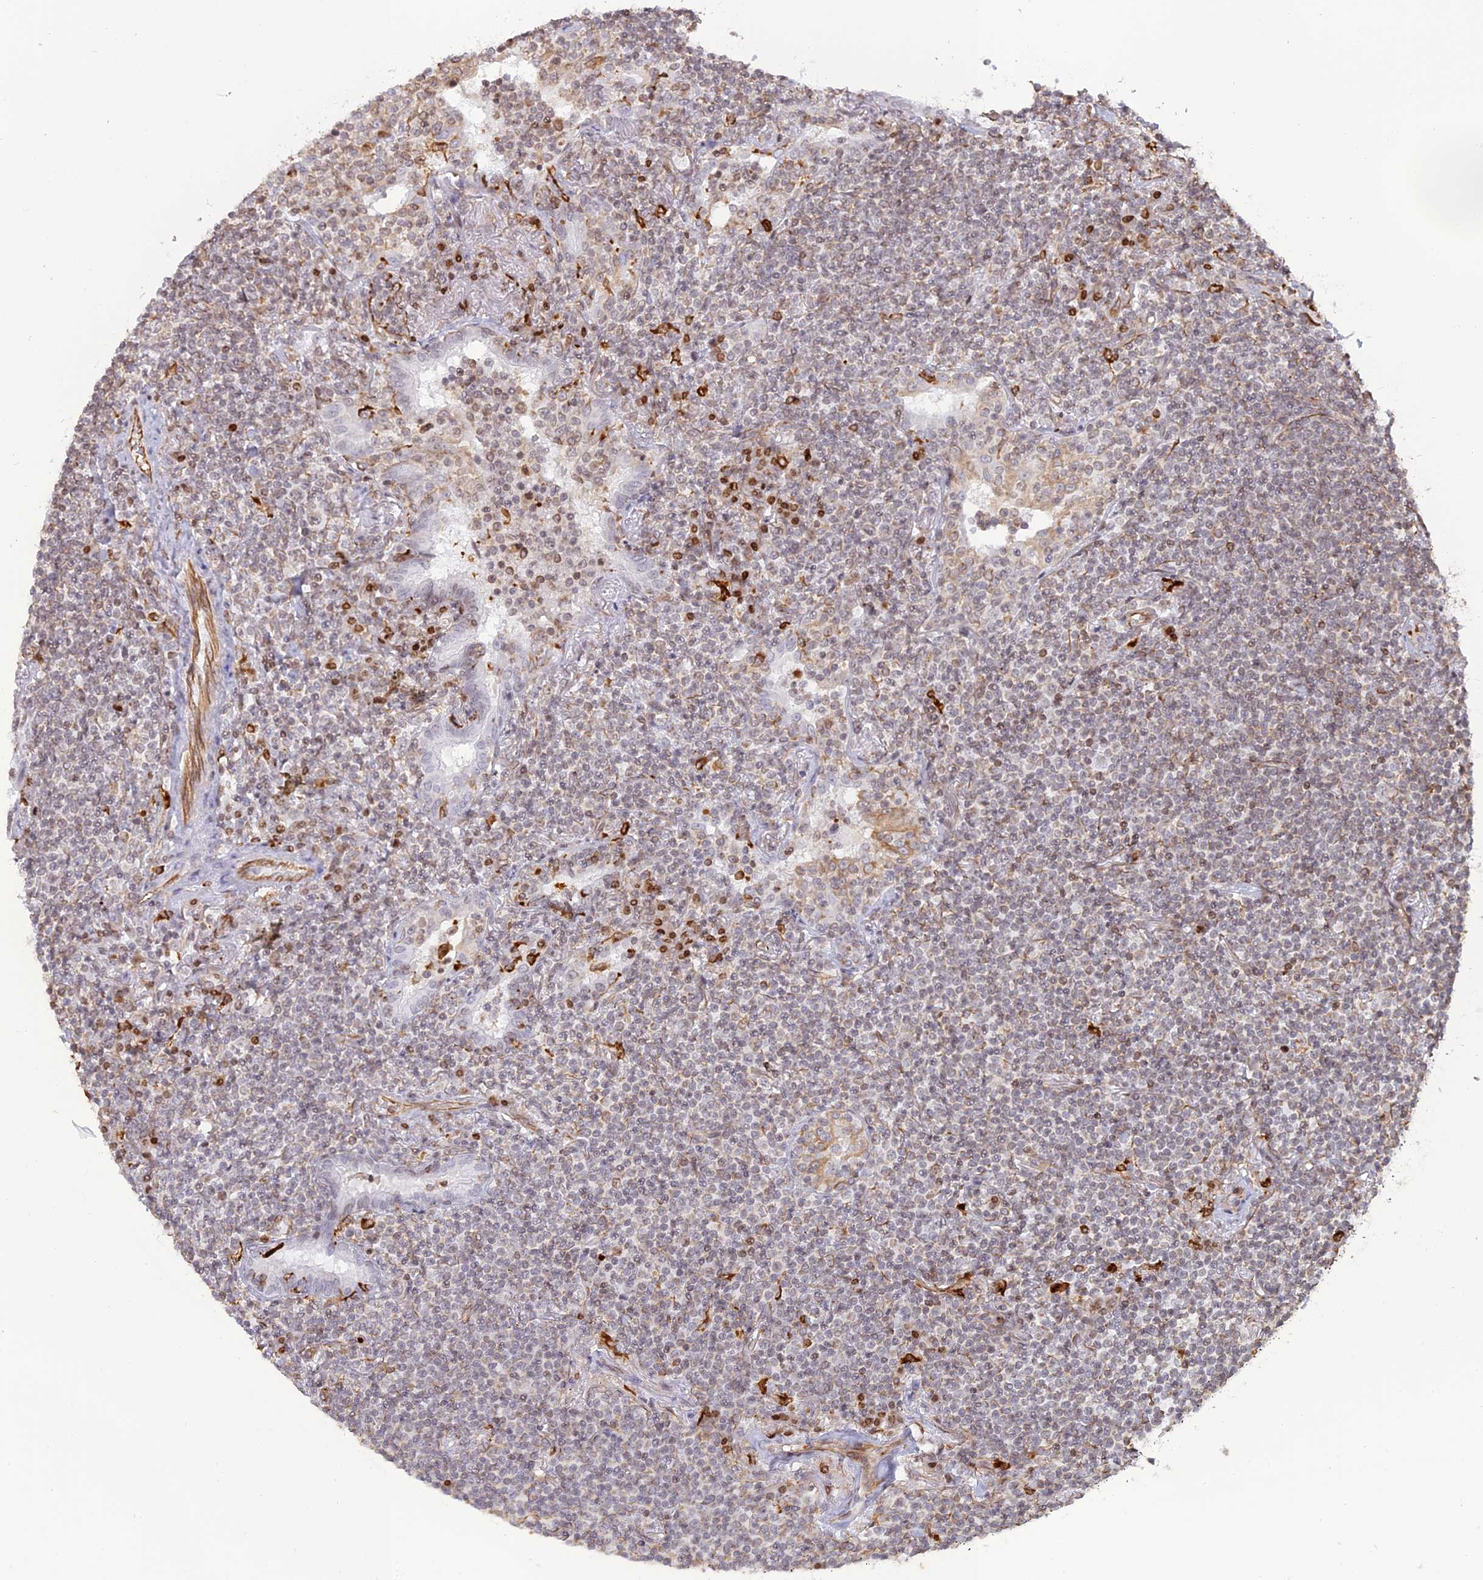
{"staining": {"intensity": "weak", "quantity": "<25%", "location": "cytoplasmic/membranous"}, "tissue": "lymphoma", "cell_type": "Tumor cells", "image_type": "cancer", "snomed": [{"axis": "morphology", "description": "Malignant lymphoma, non-Hodgkin's type, Low grade"}, {"axis": "topography", "description": "Lung"}], "caption": "This is an immunohistochemistry (IHC) histopathology image of lymphoma. There is no positivity in tumor cells.", "gene": "APOBR", "patient": {"sex": "female", "age": 71}}